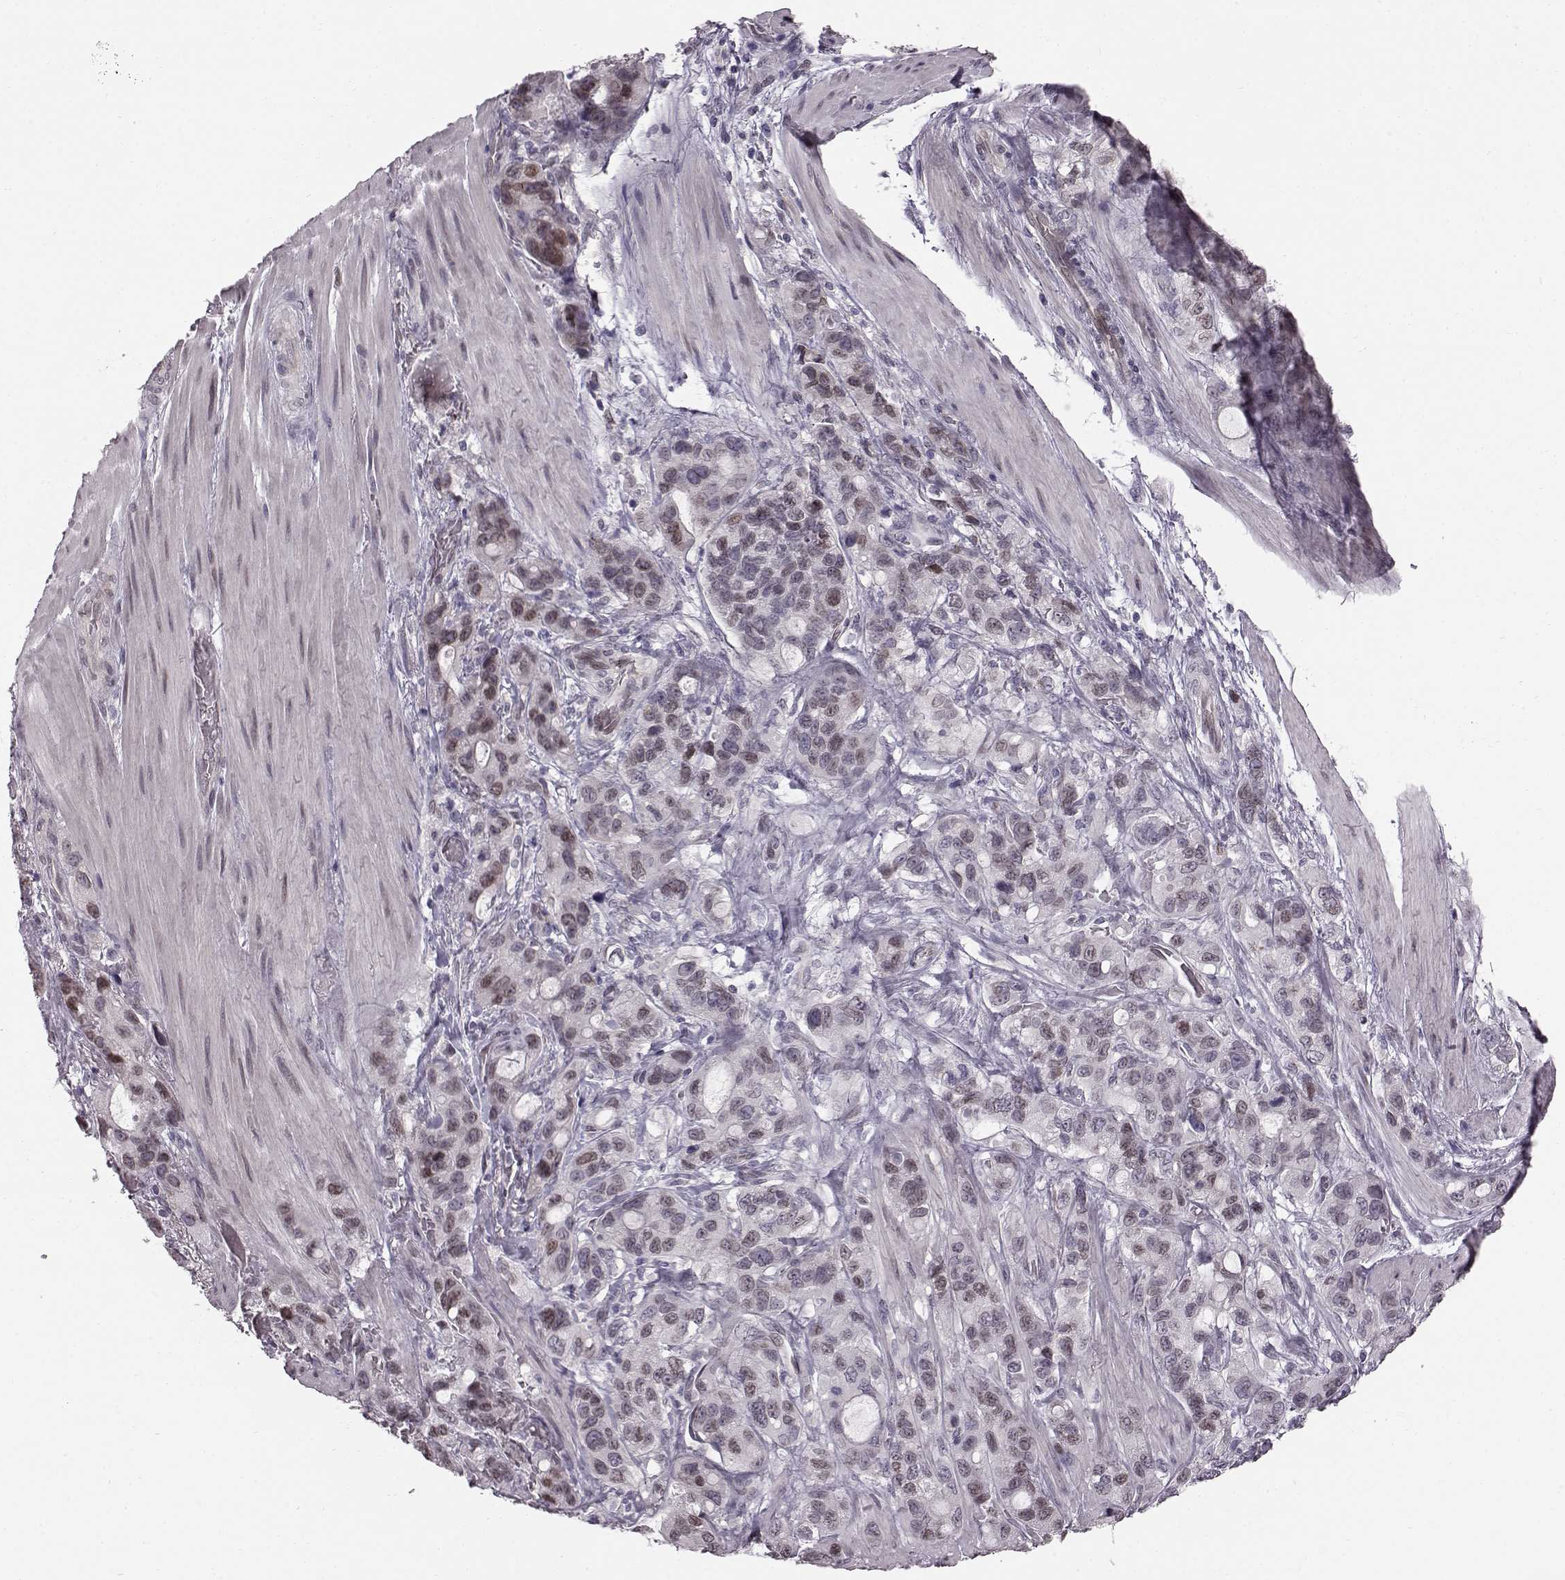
{"staining": {"intensity": "weak", "quantity": "<25%", "location": "nuclear"}, "tissue": "stomach cancer", "cell_type": "Tumor cells", "image_type": "cancer", "snomed": [{"axis": "morphology", "description": "Adenocarcinoma, NOS"}, {"axis": "topography", "description": "Stomach"}], "caption": "A high-resolution image shows immunohistochemistry (IHC) staining of adenocarcinoma (stomach), which displays no significant positivity in tumor cells.", "gene": "TCHHL1", "patient": {"sex": "male", "age": 63}}